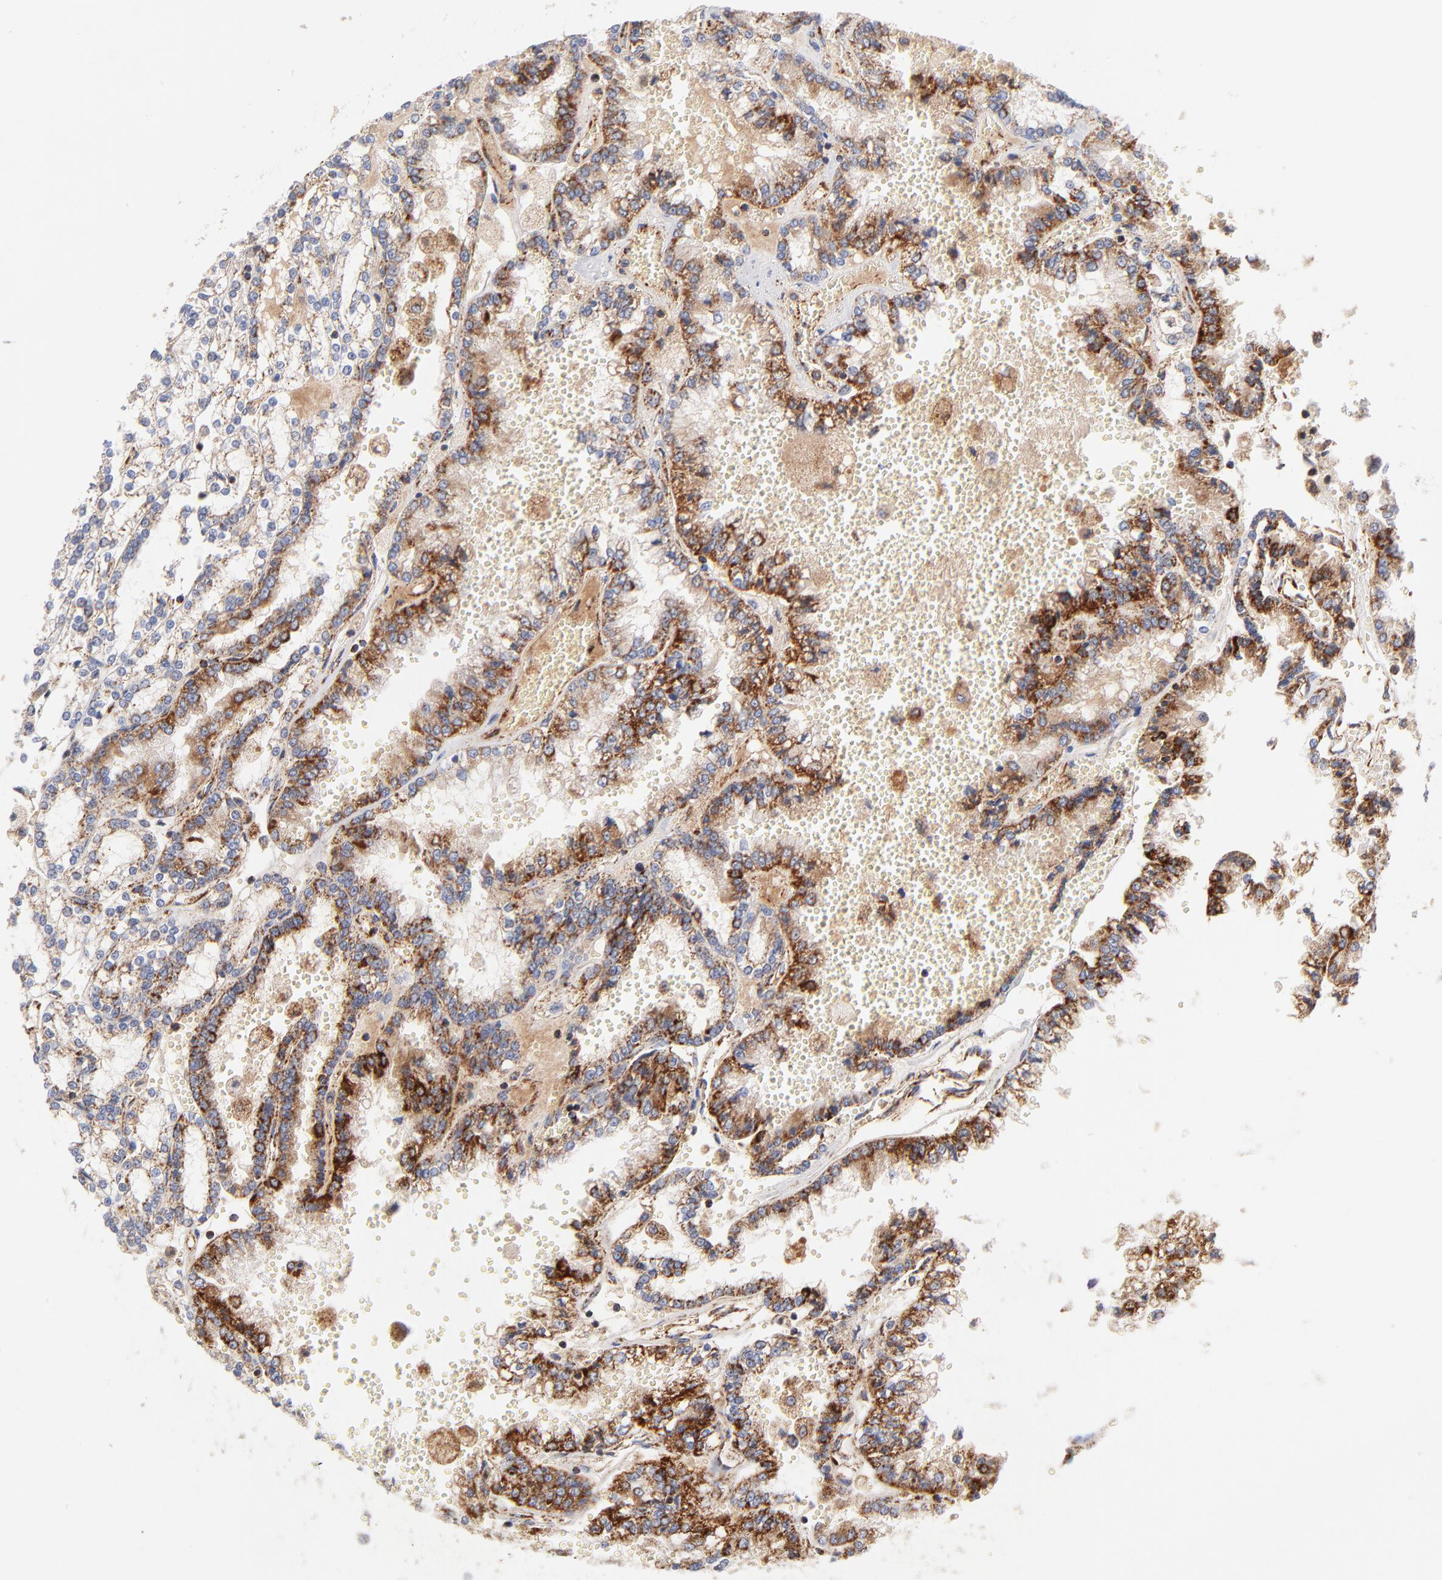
{"staining": {"intensity": "moderate", "quantity": ">75%", "location": "cytoplasmic/membranous"}, "tissue": "renal cancer", "cell_type": "Tumor cells", "image_type": "cancer", "snomed": [{"axis": "morphology", "description": "Adenocarcinoma, NOS"}, {"axis": "topography", "description": "Kidney"}], "caption": "Tumor cells exhibit moderate cytoplasmic/membranous positivity in about >75% of cells in renal cancer (adenocarcinoma). (DAB (3,3'-diaminobenzidine) IHC, brown staining for protein, blue staining for nuclei).", "gene": "DLAT", "patient": {"sex": "female", "age": 56}}